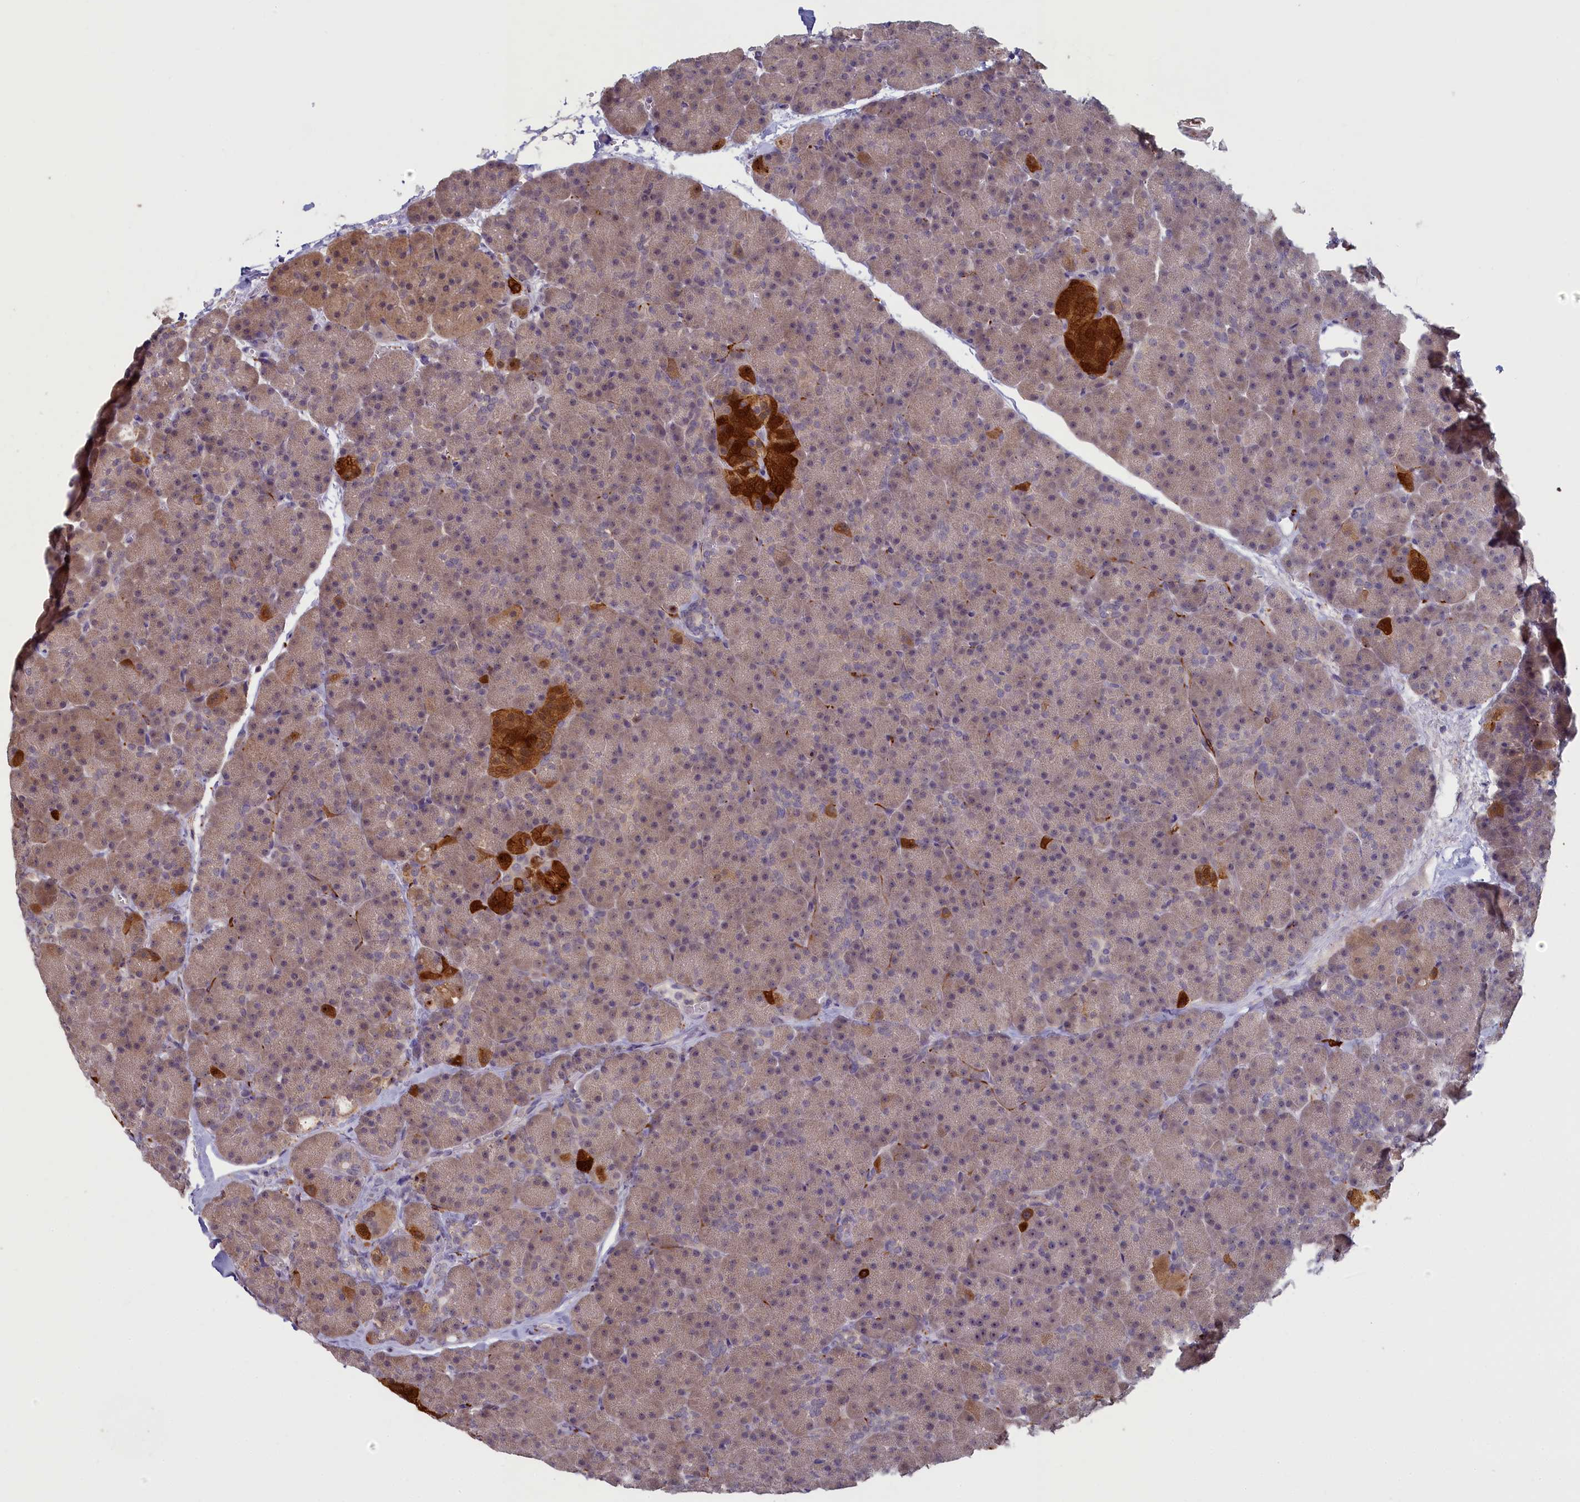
{"staining": {"intensity": "strong", "quantity": "25%-75%", "location": "cytoplasmic/membranous,nuclear"}, "tissue": "pancreas", "cell_type": "Exocrine glandular cells", "image_type": "normal", "snomed": [{"axis": "morphology", "description": "Normal tissue, NOS"}, {"axis": "topography", "description": "Pancreas"}], "caption": "Protein staining of normal pancreas displays strong cytoplasmic/membranous,nuclear staining in about 25%-75% of exocrine glandular cells. Using DAB (3,3'-diaminobenzidine) (brown) and hematoxylin (blue) stains, captured at high magnification using brightfield microscopy.", "gene": "UCHL3", "patient": {"sex": "male", "age": 36}}